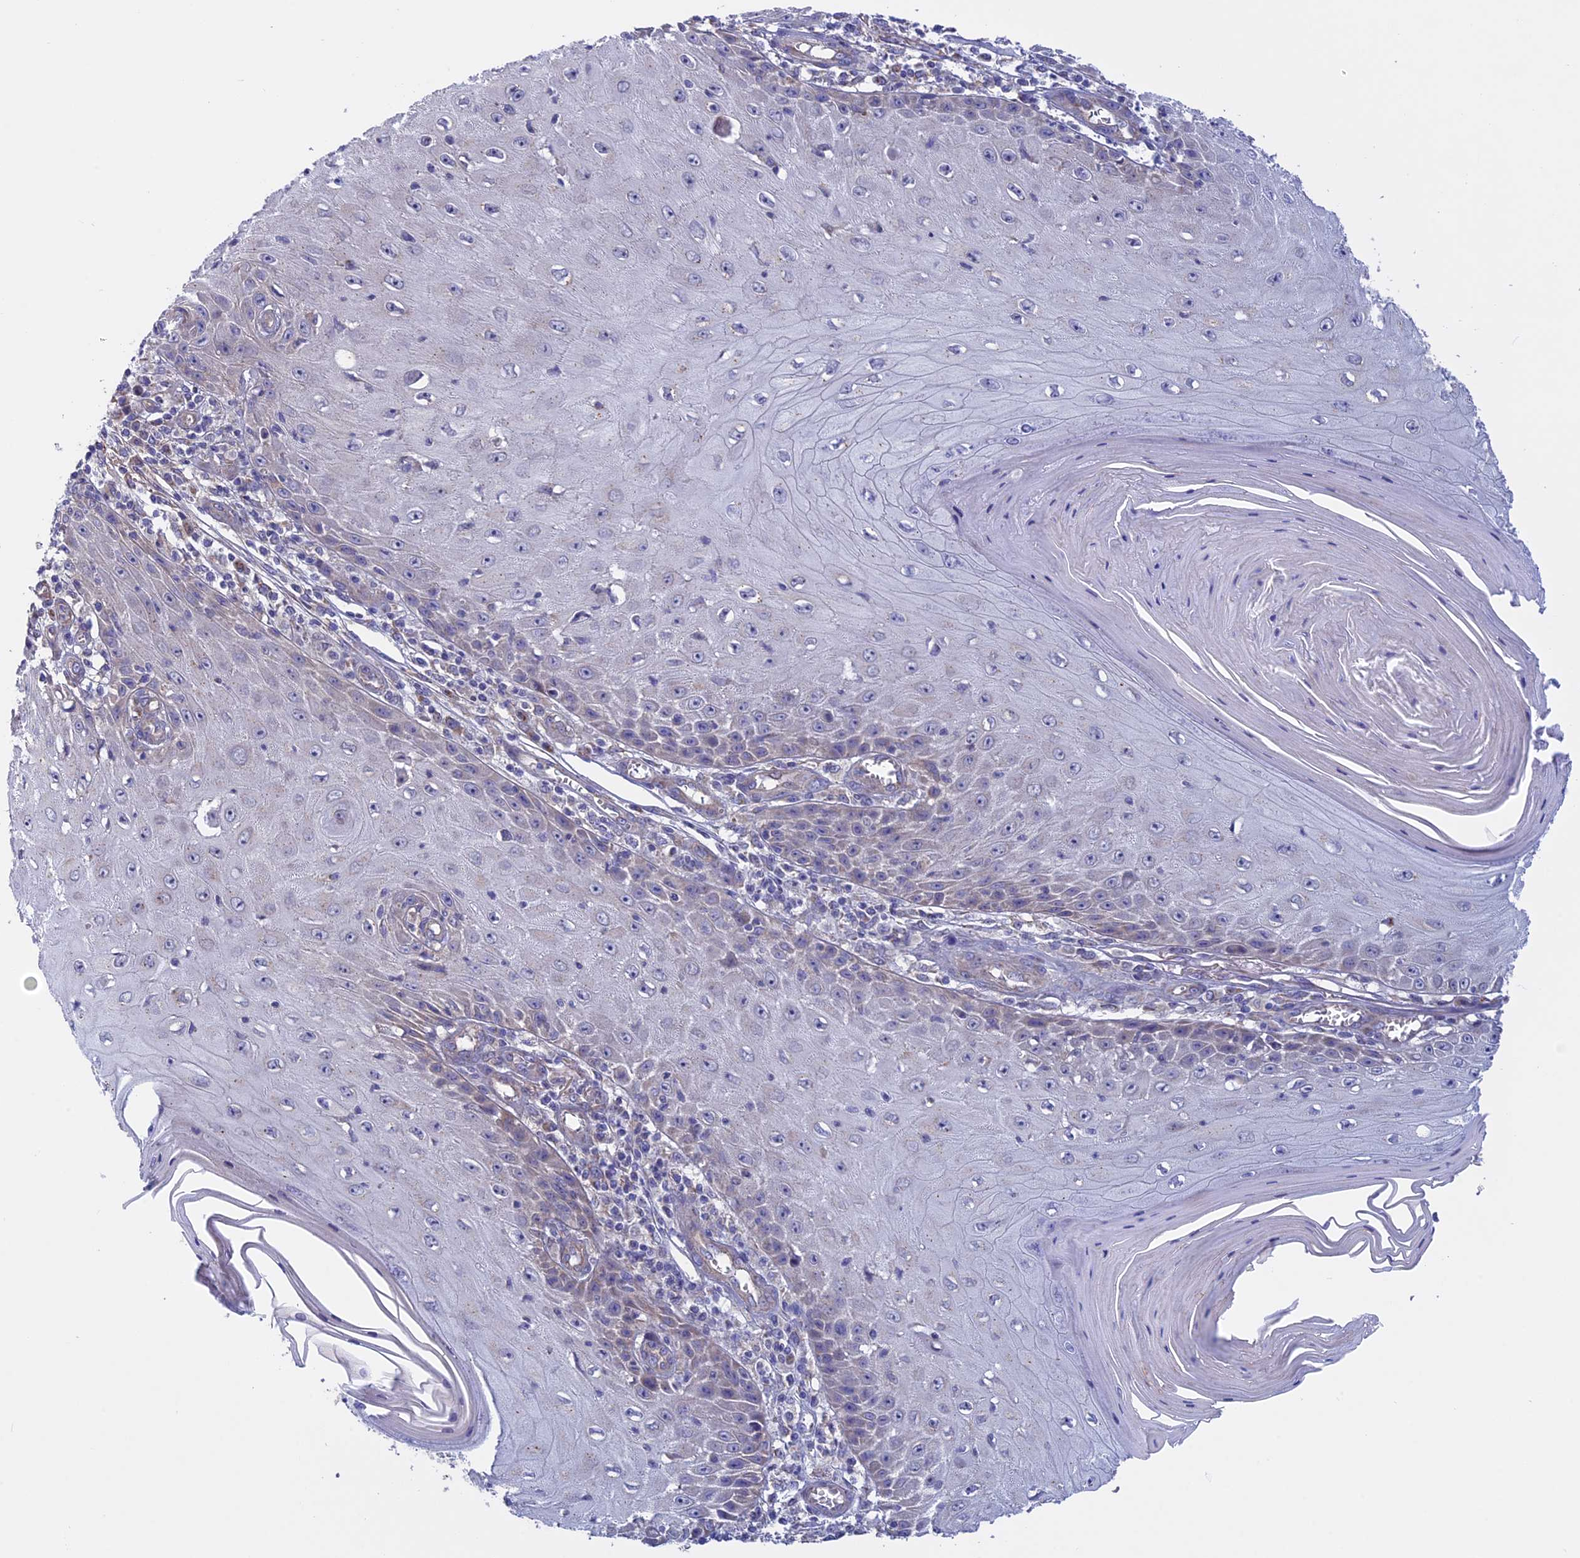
{"staining": {"intensity": "weak", "quantity": "<25%", "location": "cytoplasmic/membranous"}, "tissue": "skin cancer", "cell_type": "Tumor cells", "image_type": "cancer", "snomed": [{"axis": "morphology", "description": "Squamous cell carcinoma, NOS"}, {"axis": "topography", "description": "Skin"}], "caption": "Skin squamous cell carcinoma was stained to show a protein in brown. There is no significant expression in tumor cells.", "gene": "ETFDH", "patient": {"sex": "female", "age": 73}}